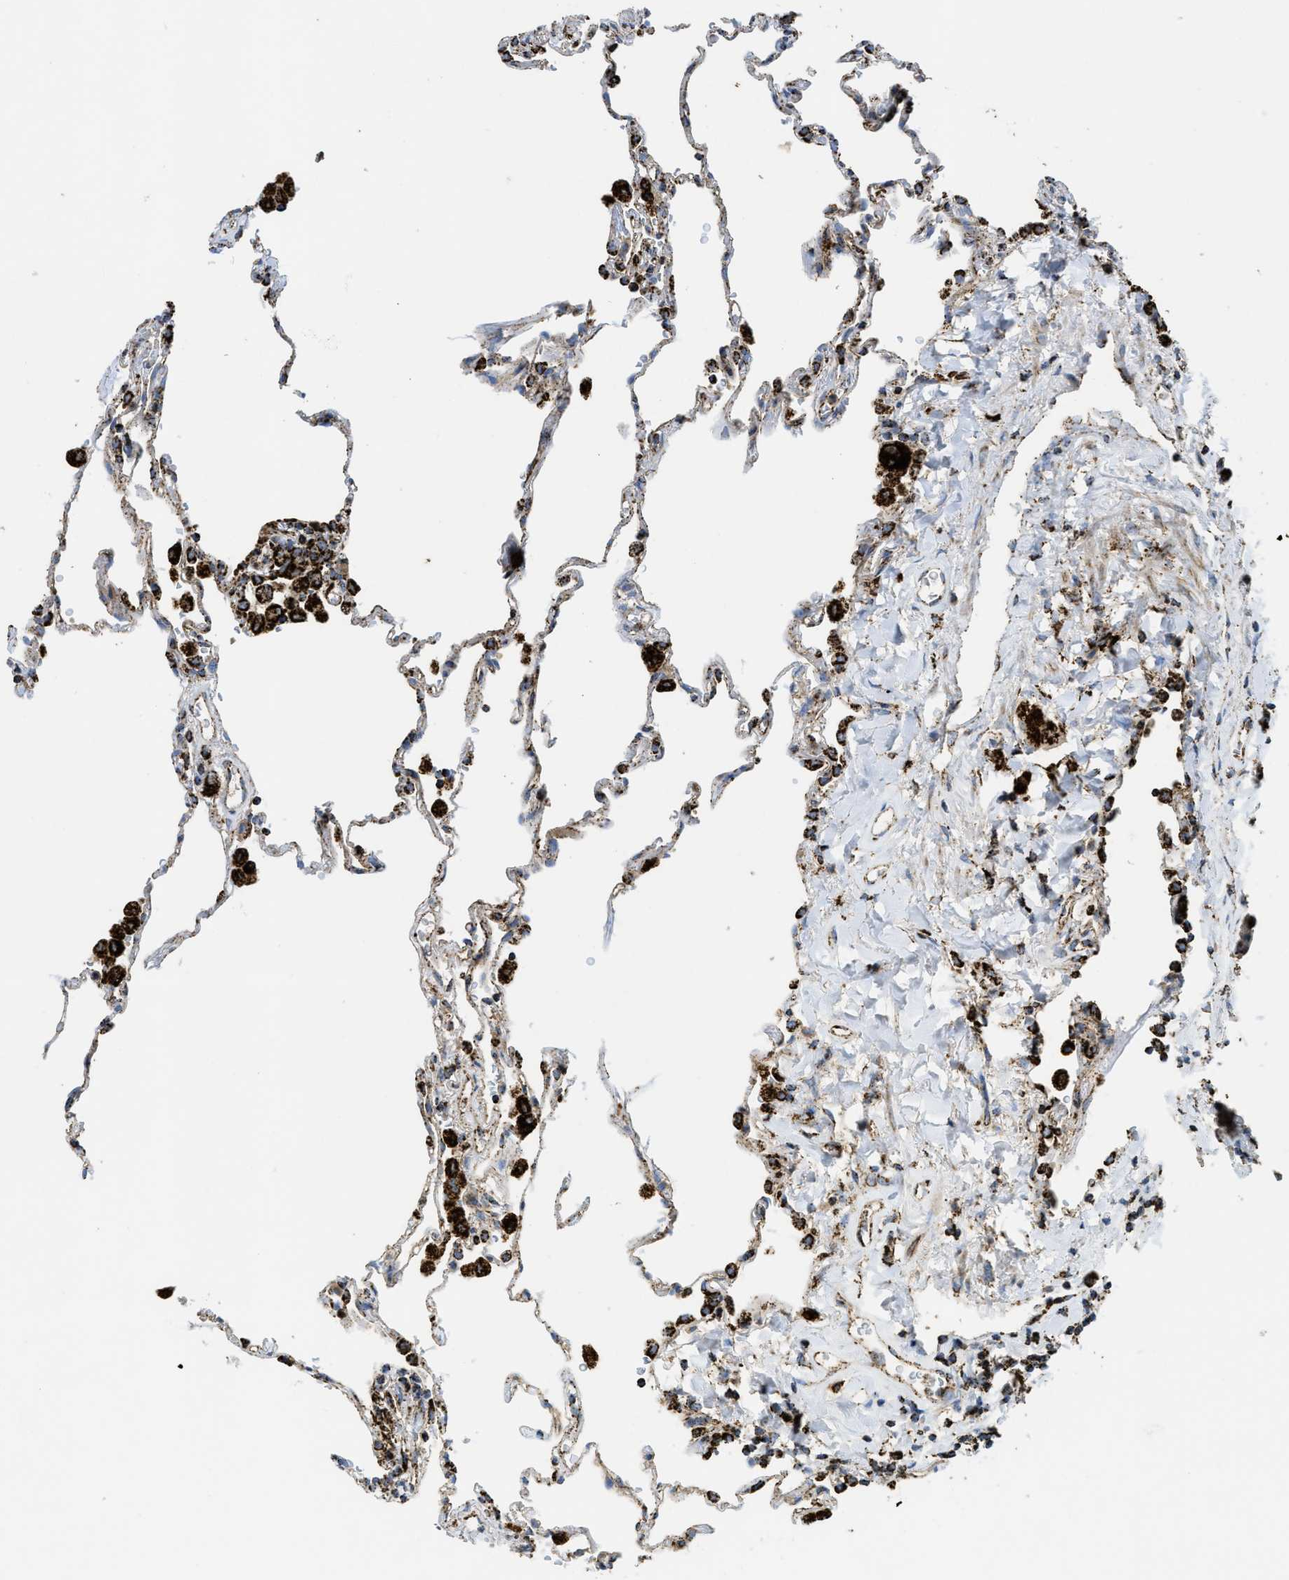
{"staining": {"intensity": "strong", "quantity": "<25%", "location": "cytoplasmic/membranous"}, "tissue": "lung", "cell_type": "Alveolar cells", "image_type": "normal", "snomed": [{"axis": "morphology", "description": "Normal tissue, NOS"}, {"axis": "topography", "description": "Lung"}], "caption": "A brown stain highlights strong cytoplasmic/membranous expression of a protein in alveolar cells of unremarkable human lung.", "gene": "SQOR", "patient": {"sex": "male", "age": 59}}